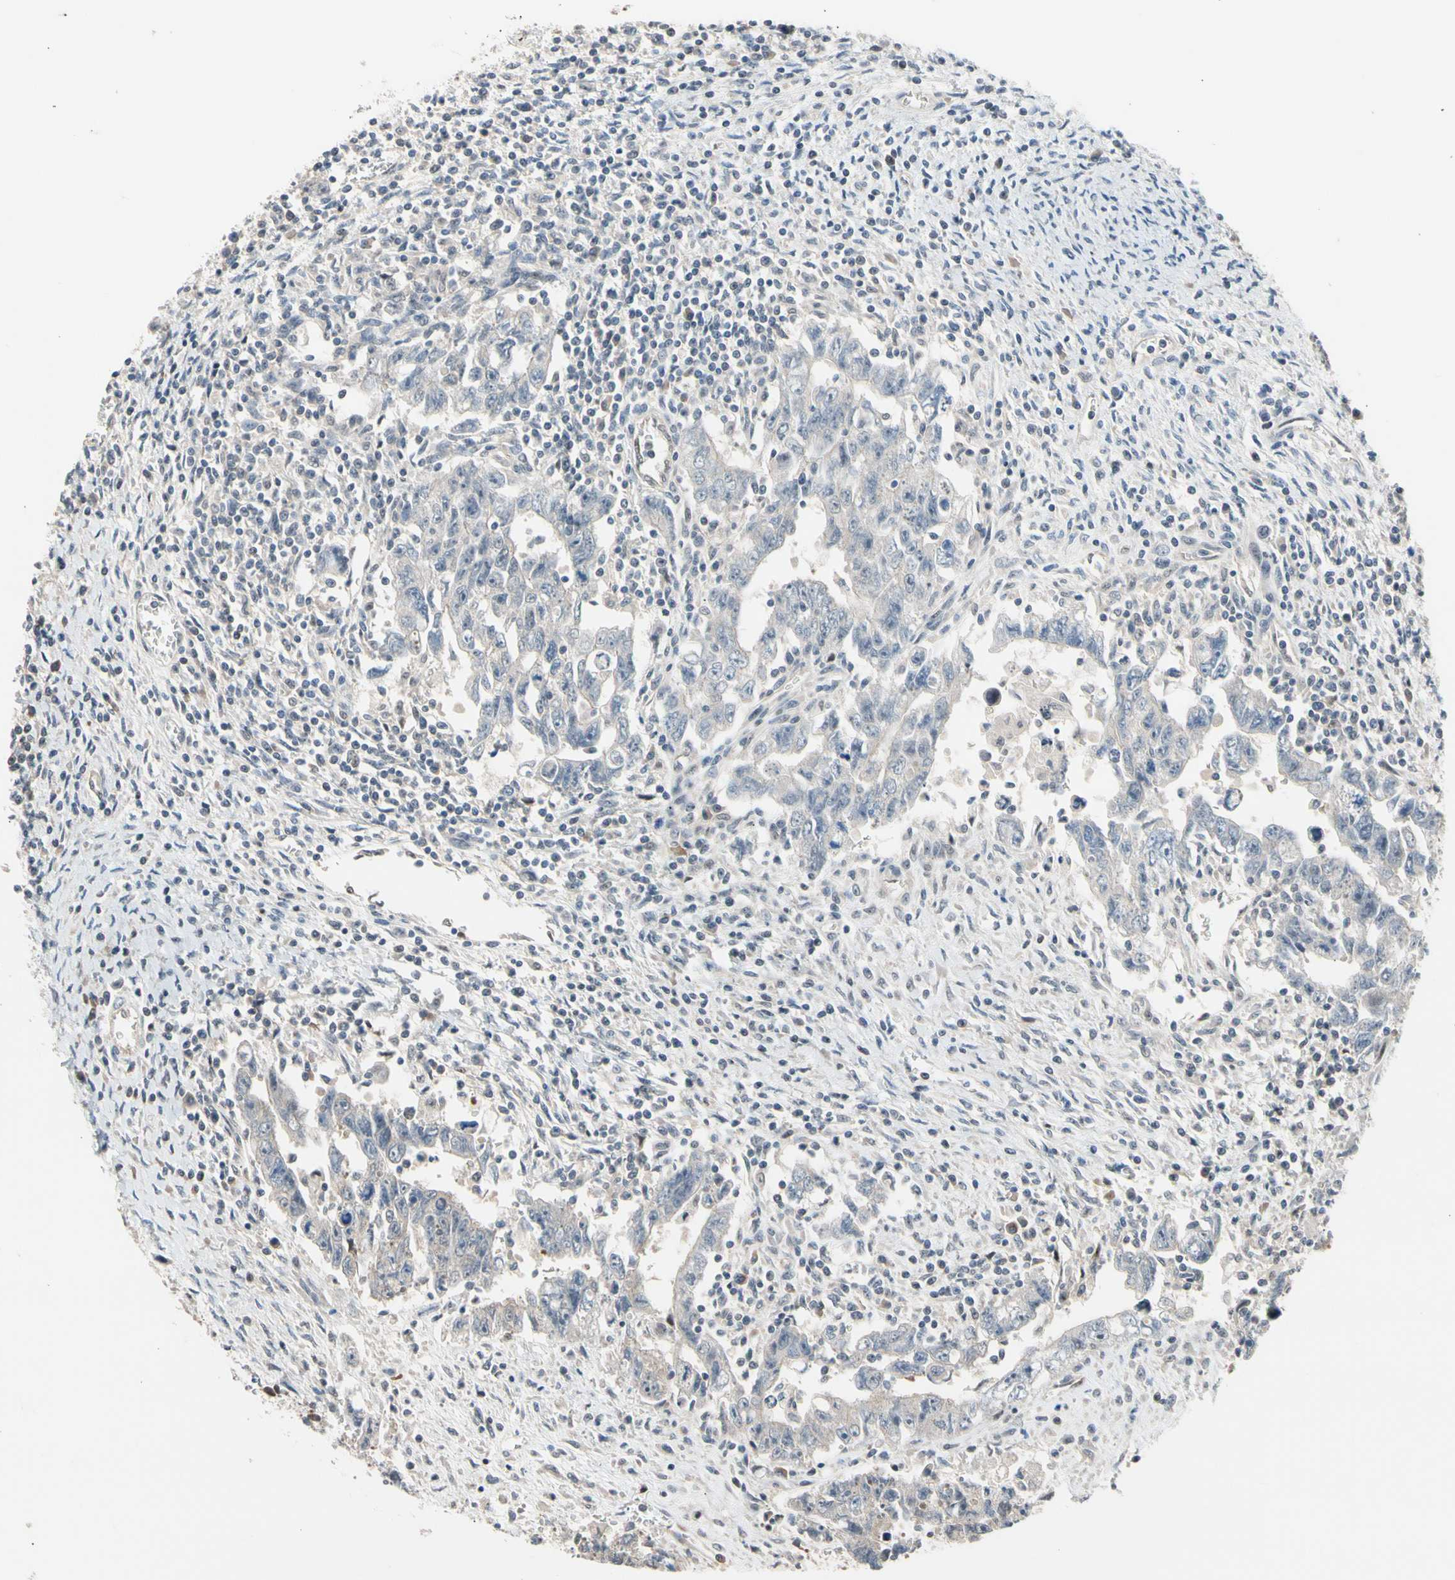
{"staining": {"intensity": "weak", "quantity": "25%-75%", "location": "cytoplasmic/membranous"}, "tissue": "testis cancer", "cell_type": "Tumor cells", "image_type": "cancer", "snomed": [{"axis": "morphology", "description": "Carcinoma, Embryonal, NOS"}, {"axis": "topography", "description": "Testis"}], "caption": "Protein staining of embryonal carcinoma (testis) tissue demonstrates weak cytoplasmic/membranous expression in approximately 25%-75% of tumor cells.", "gene": "NGEF", "patient": {"sex": "male", "age": 28}}